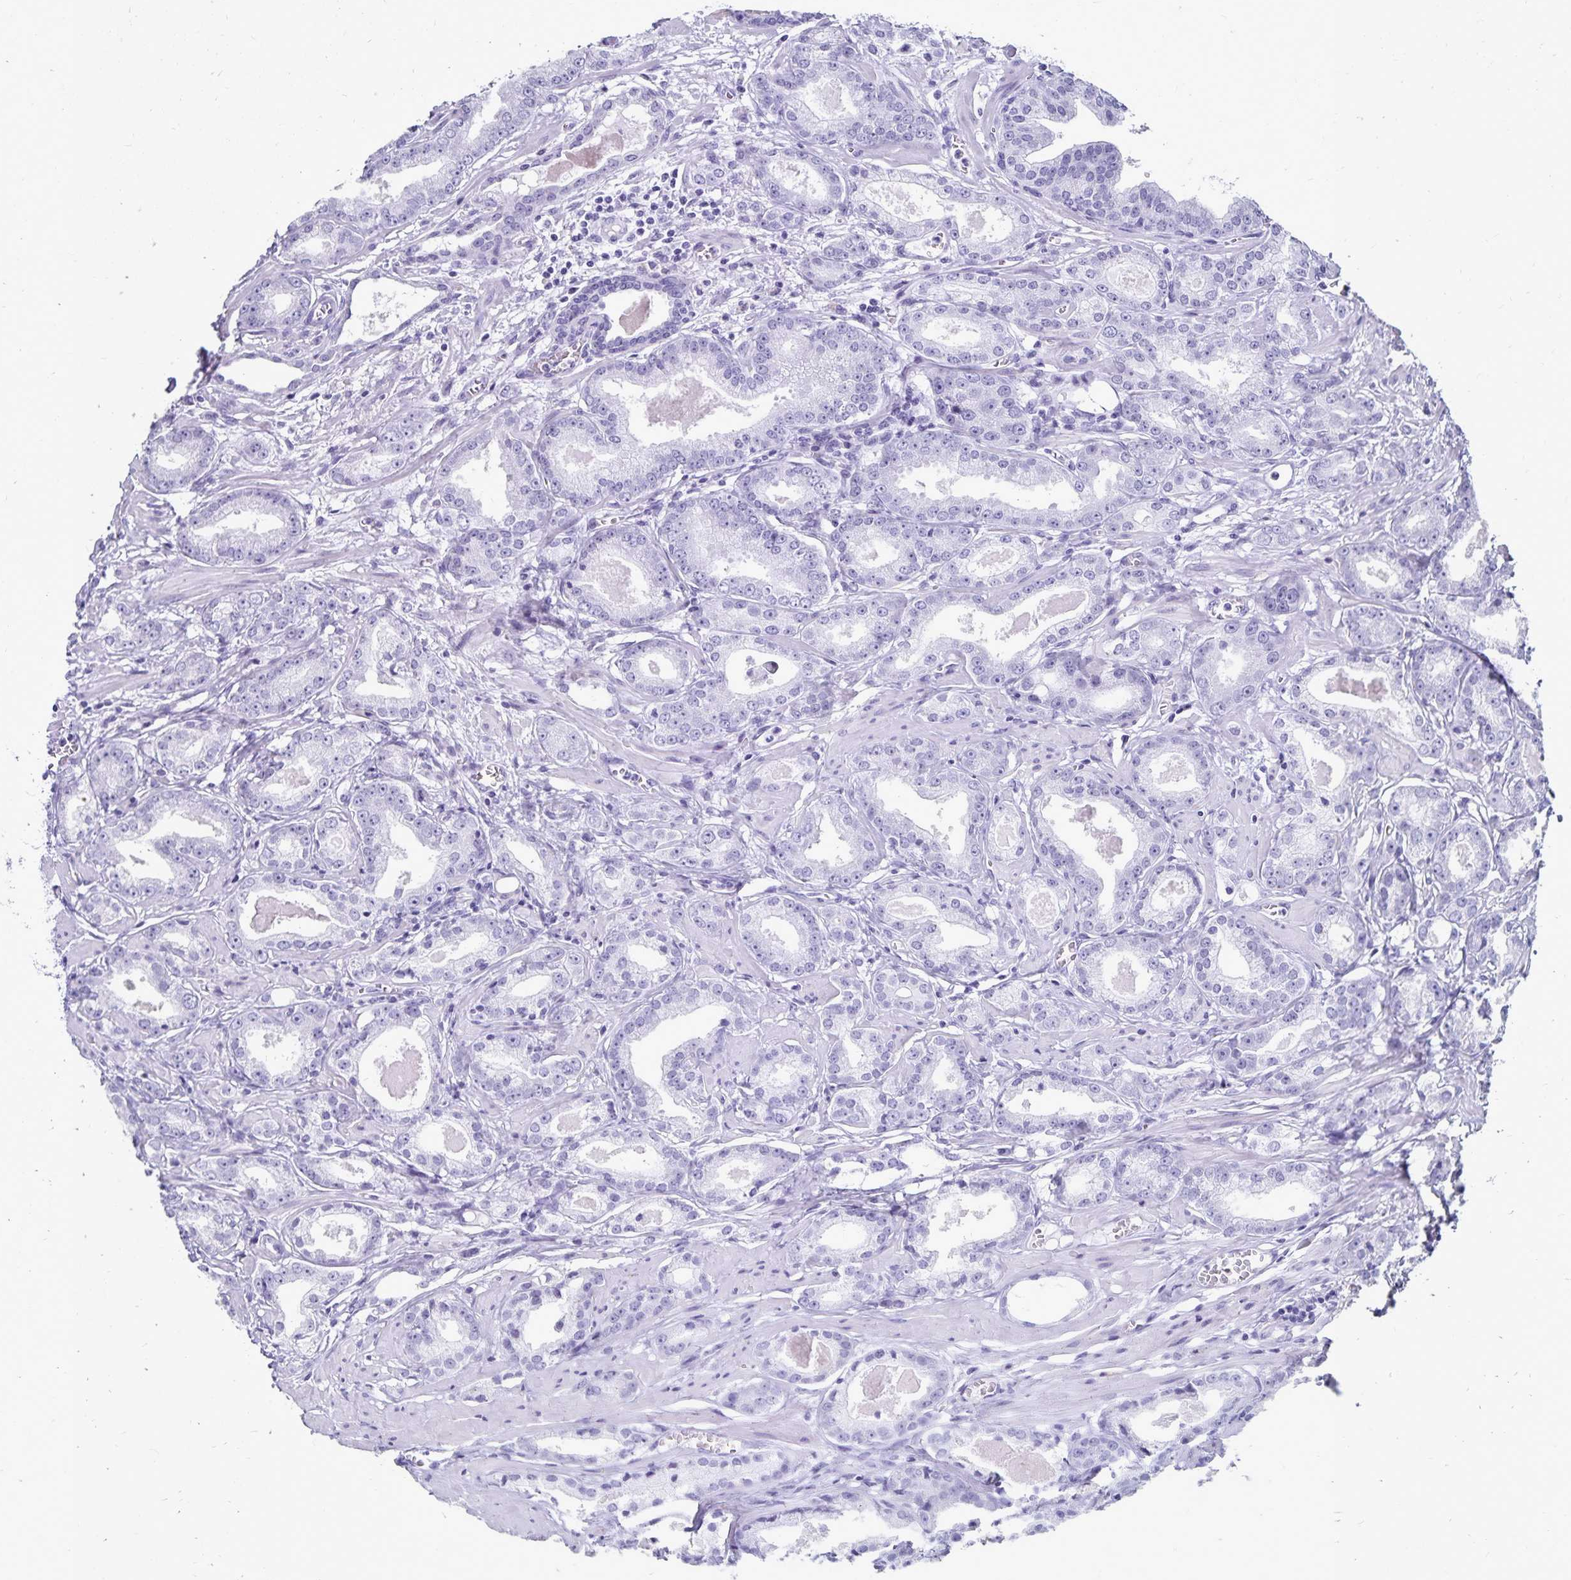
{"staining": {"intensity": "negative", "quantity": "none", "location": "none"}, "tissue": "prostate cancer", "cell_type": "Tumor cells", "image_type": "cancer", "snomed": [{"axis": "morphology", "description": "Adenocarcinoma, NOS"}, {"axis": "morphology", "description": "Adenocarcinoma, Low grade"}, {"axis": "topography", "description": "Prostate"}], "caption": "IHC photomicrograph of neoplastic tissue: prostate cancer stained with DAB demonstrates no significant protein positivity in tumor cells.", "gene": "GIP", "patient": {"sex": "male", "age": 64}}